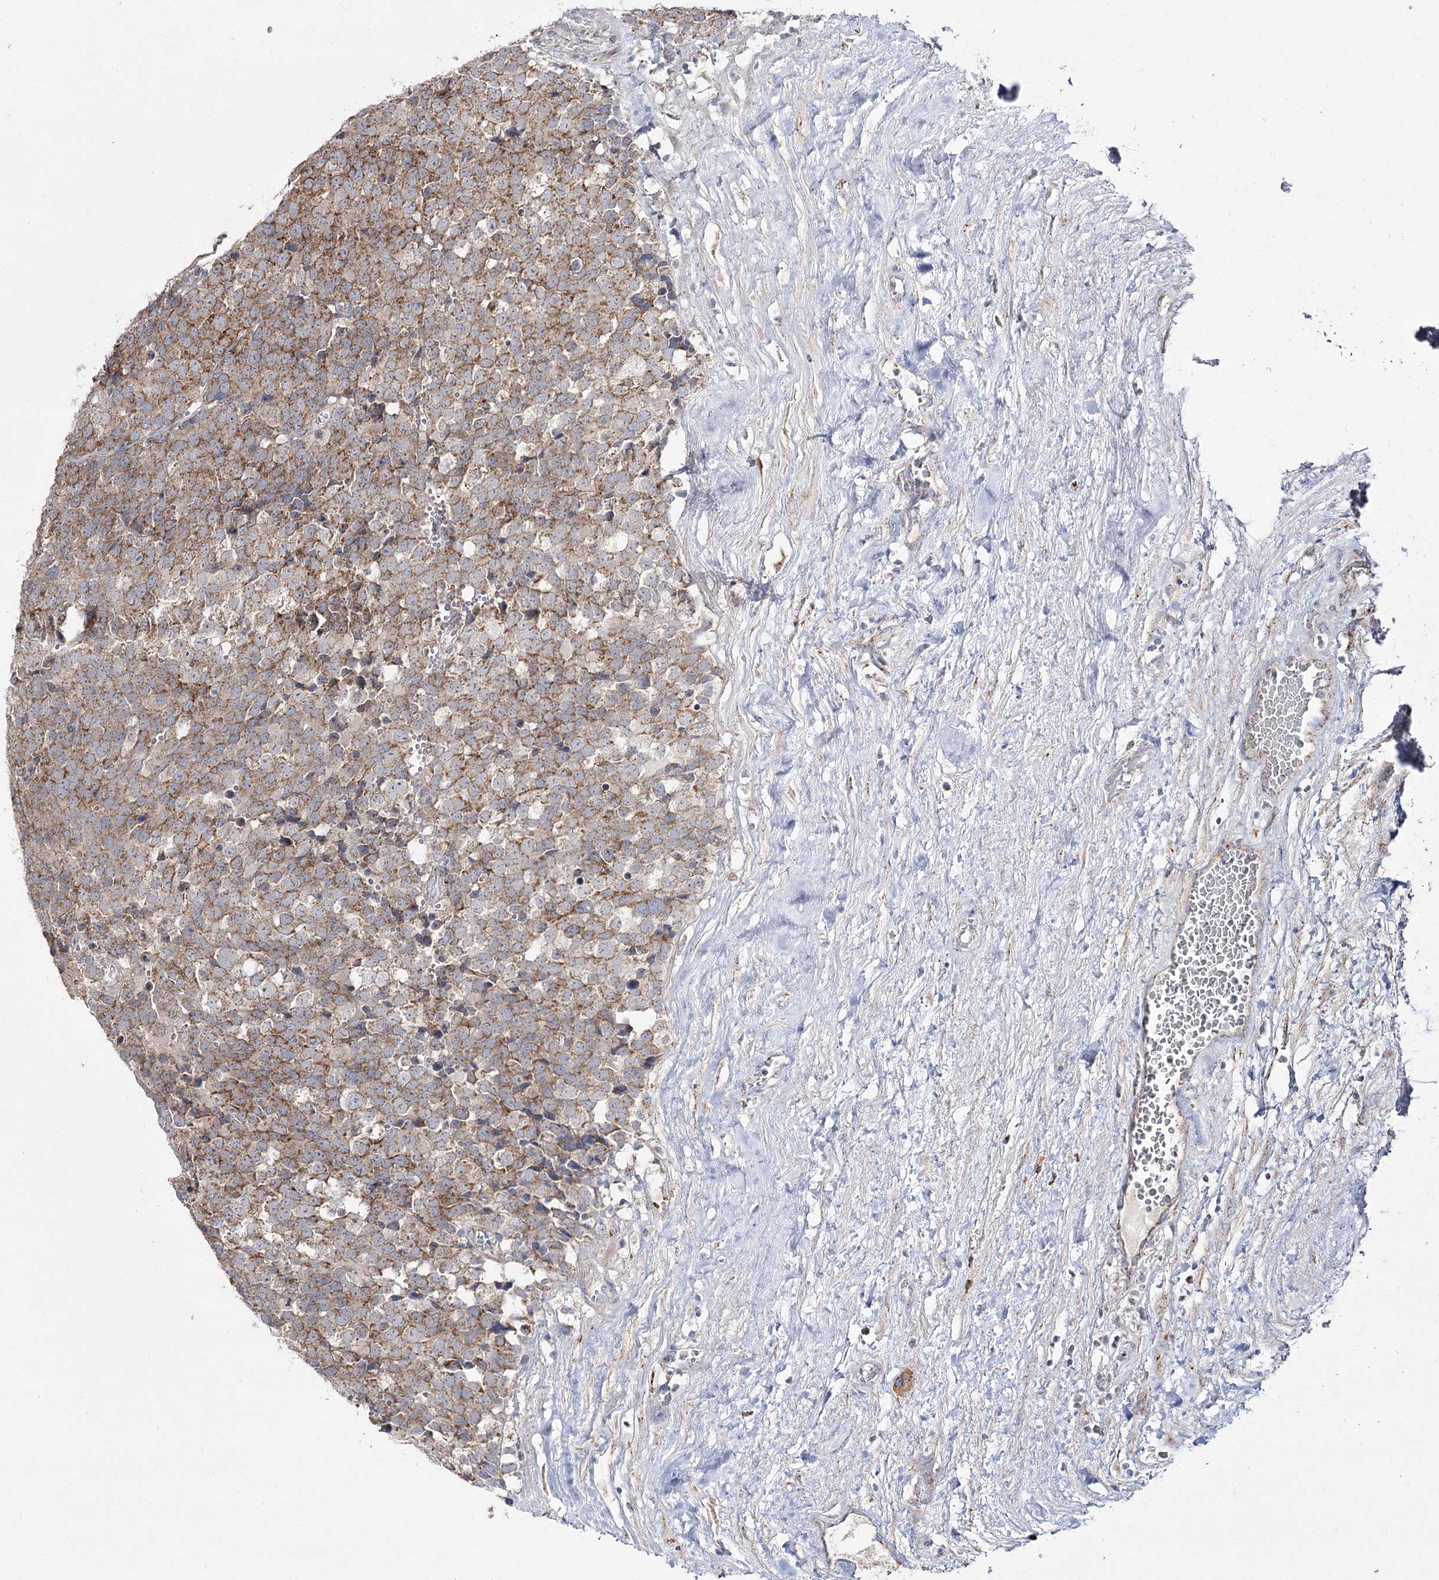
{"staining": {"intensity": "moderate", "quantity": ">75%", "location": "cytoplasmic/membranous"}, "tissue": "testis cancer", "cell_type": "Tumor cells", "image_type": "cancer", "snomed": [{"axis": "morphology", "description": "Seminoma, NOS"}, {"axis": "topography", "description": "Testis"}], "caption": "Immunohistochemistry (IHC) of human testis seminoma displays medium levels of moderate cytoplasmic/membranous staining in approximately >75% of tumor cells.", "gene": "NADK2", "patient": {"sex": "male", "age": 71}}